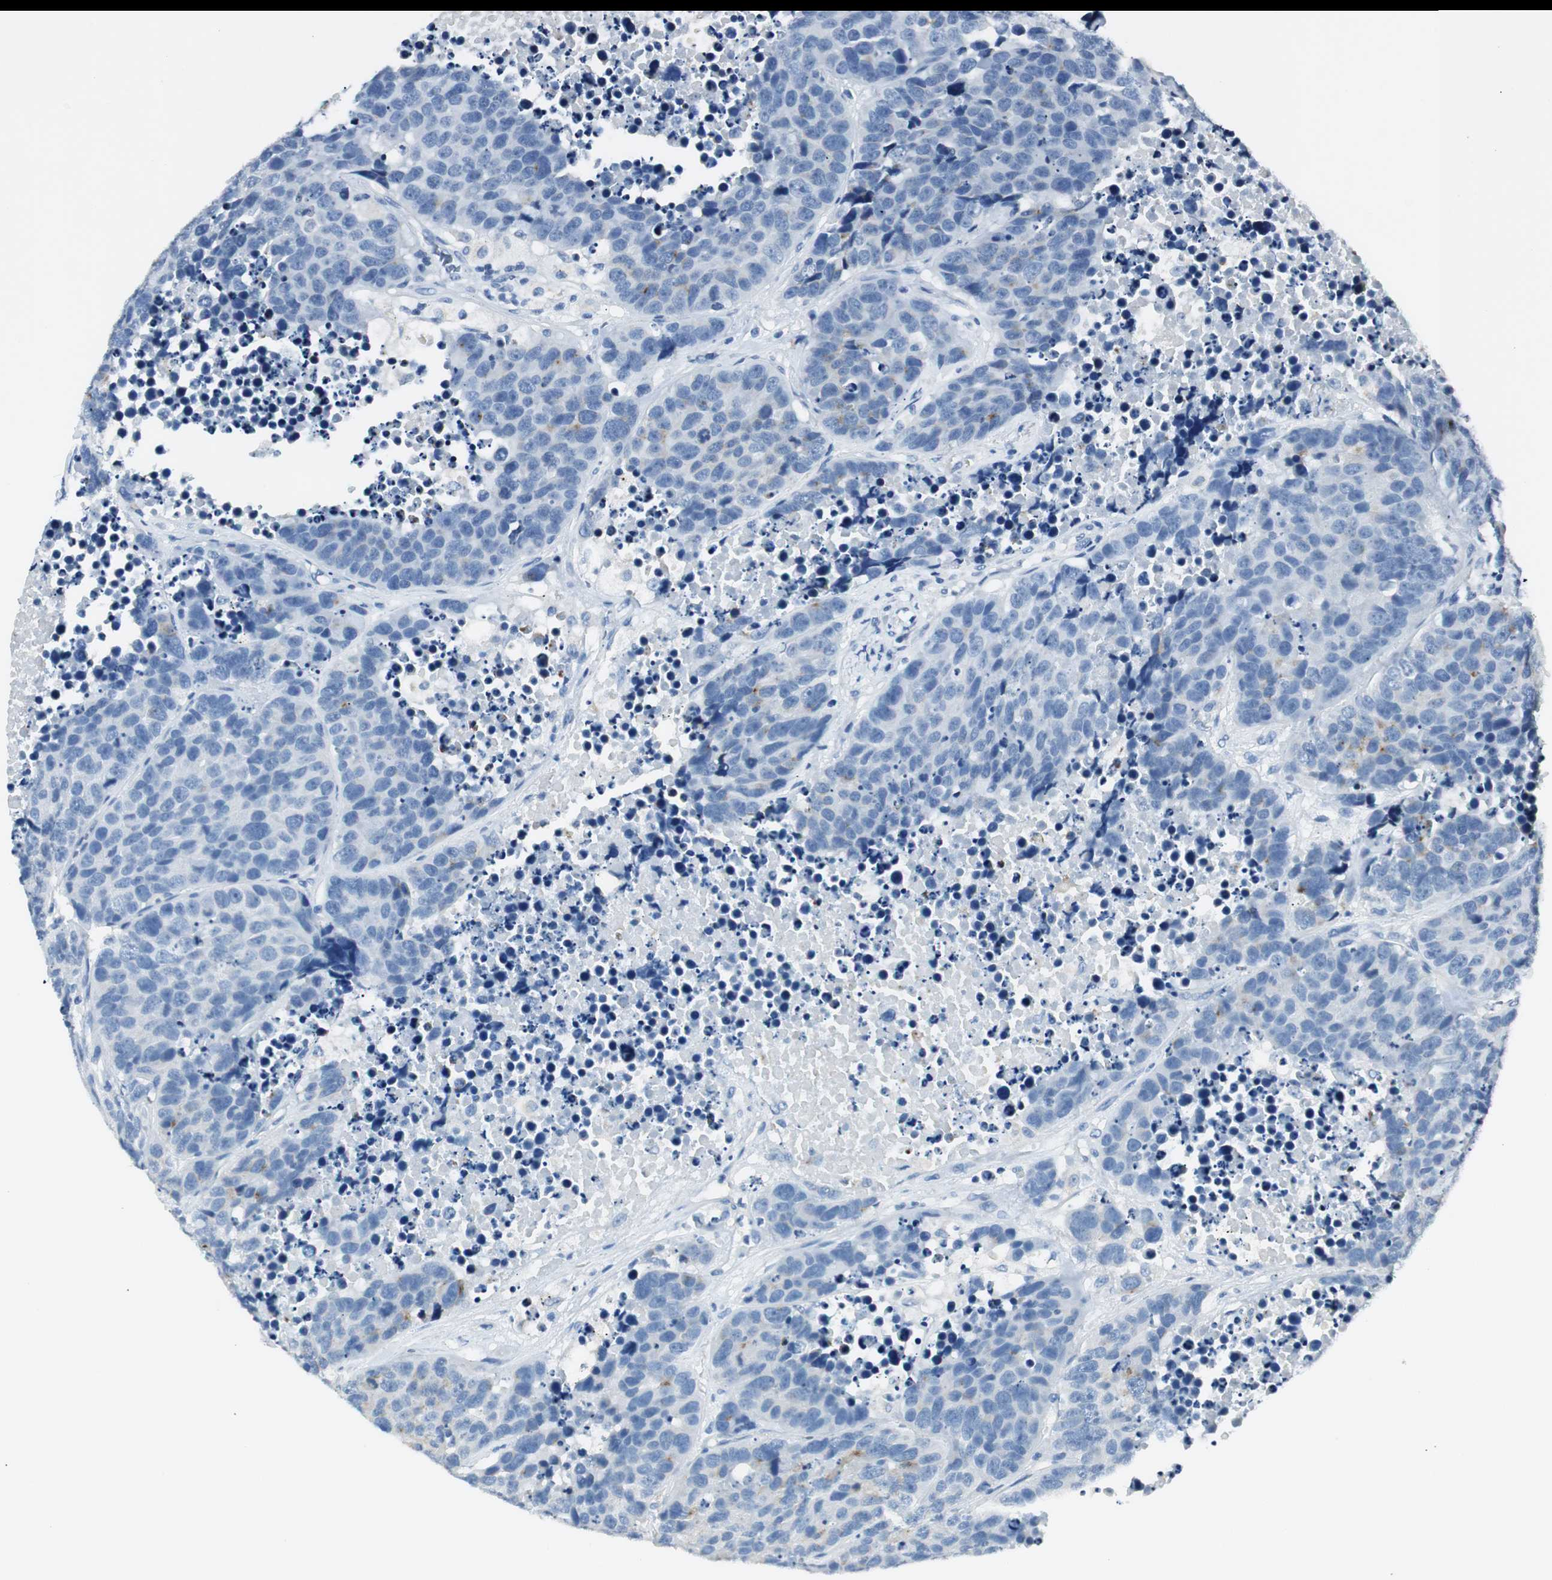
{"staining": {"intensity": "negative", "quantity": "none", "location": "none"}, "tissue": "carcinoid", "cell_type": "Tumor cells", "image_type": "cancer", "snomed": [{"axis": "morphology", "description": "Carcinoid, malignant, NOS"}, {"axis": "topography", "description": "Lung"}], "caption": "Immunohistochemistry image of neoplastic tissue: carcinoid (malignant) stained with DAB demonstrates no significant protein positivity in tumor cells.", "gene": "LRP2", "patient": {"sex": "male", "age": 60}}